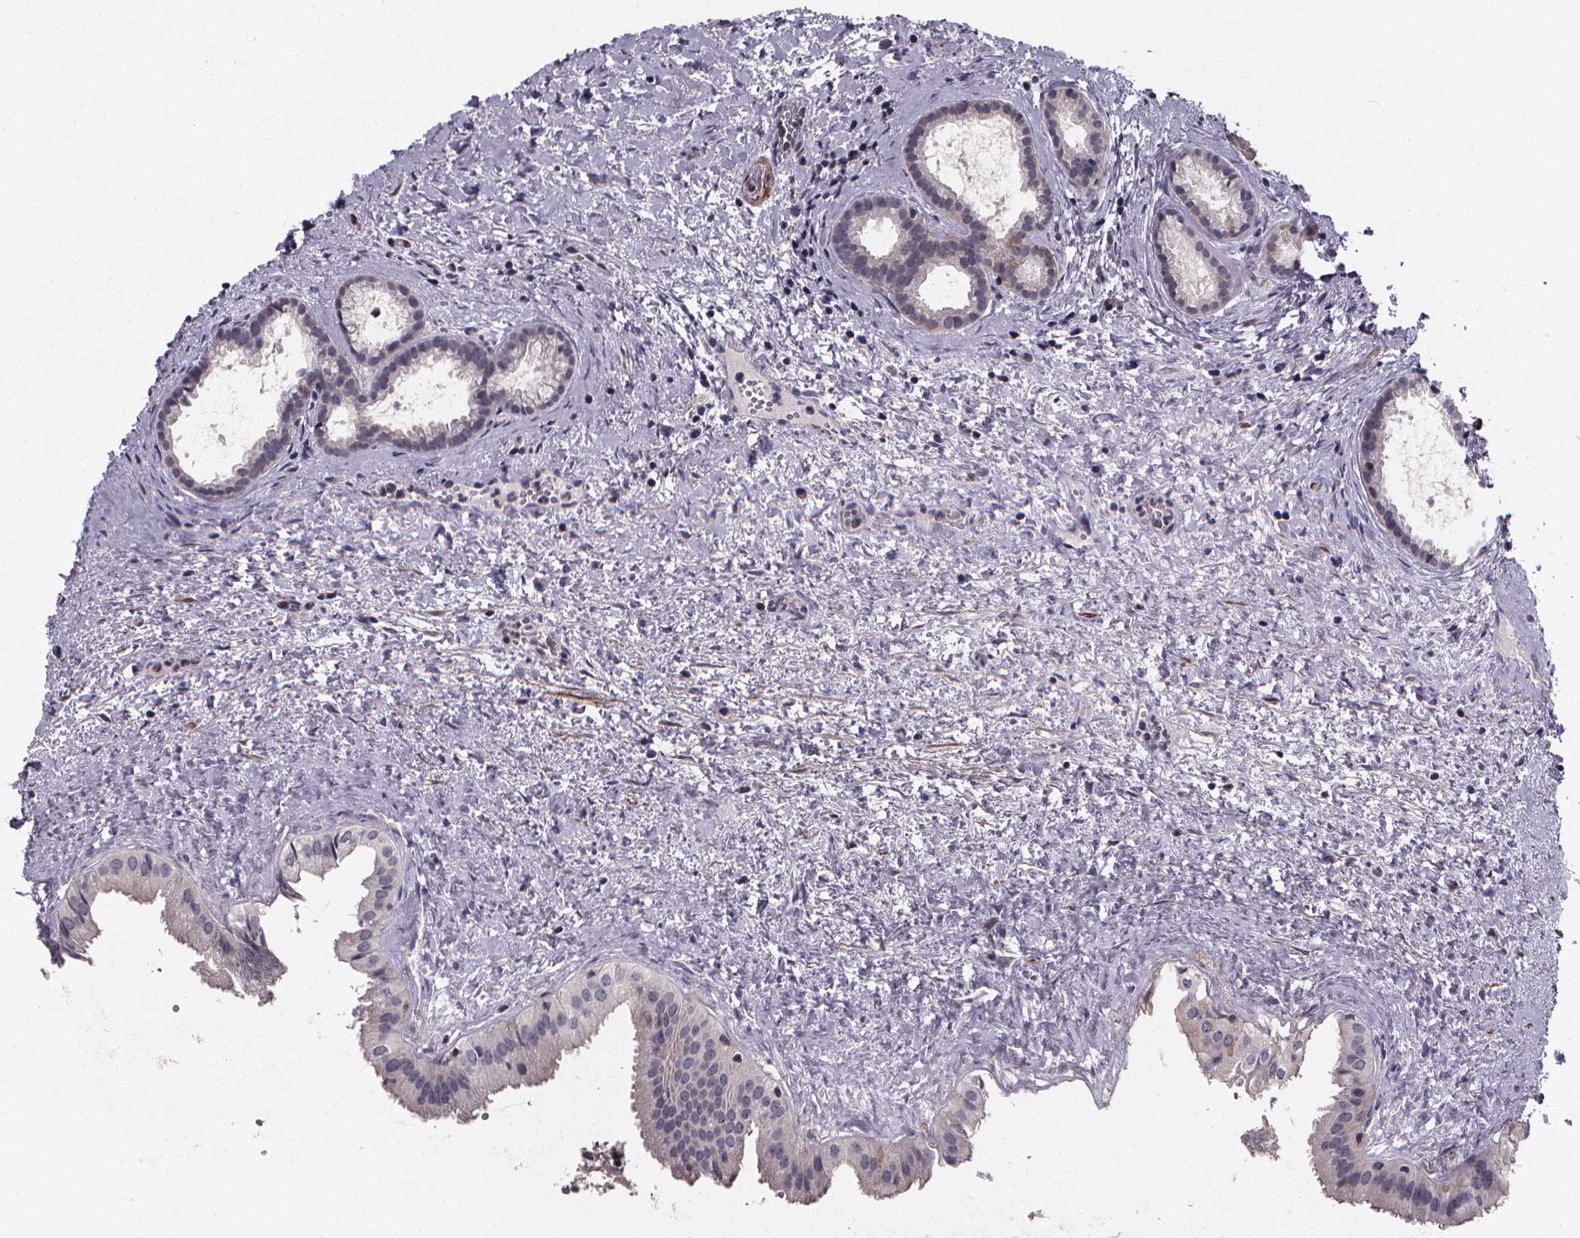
{"staining": {"intensity": "negative", "quantity": "none", "location": "none"}, "tissue": "gallbladder", "cell_type": "Glandular cells", "image_type": "normal", "snomed": [{"axis": "morphology", "description": "Normal tissue, NOS"}, {"axis": "topography", "description": "Gallbladder"}], "caption": "This is an IHC micrograph of benign human gallbladder. There is no staining in glandular cells.", "gene": "FBXW2", "patient": {"sex": "male", "age": 70}}